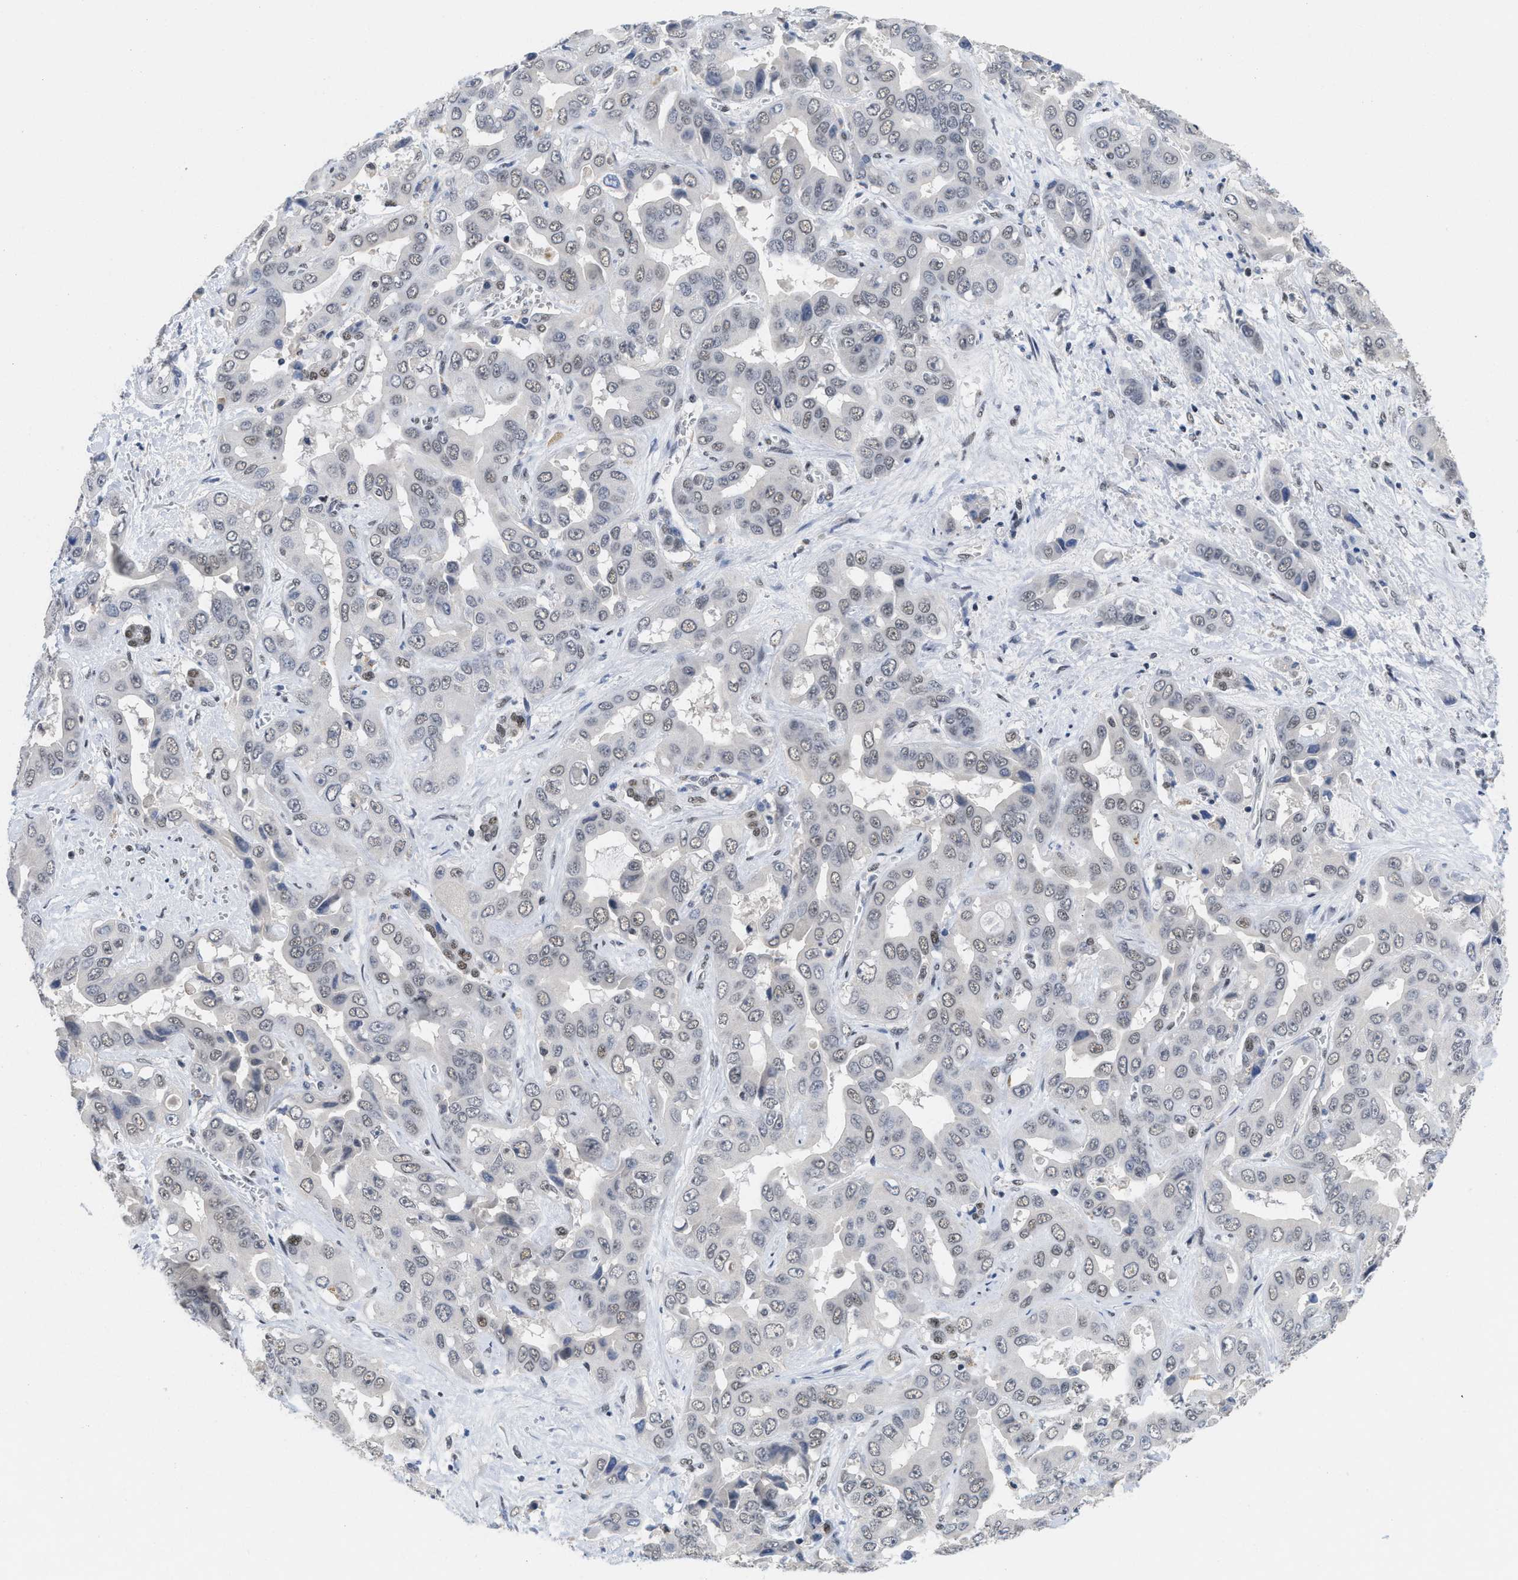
{"staining": {"intensity": "weak", "quantity": "<25%", "location": "nuclear"}, "tissue": "liver cancer", "cell_type": "Tumor cells", "image_type": "cancer", "snomed": [{"axis": "morphology", "description": "Cholangiocarcinoma"}, {"axis": "topography", "description": "Liver"}], "caption": "Tumor cells are negative for protein expression in human cholangiocarcinoma (liver).", "gene": "GGNBP2", "patient": {"sex": "female", "age": 52}}